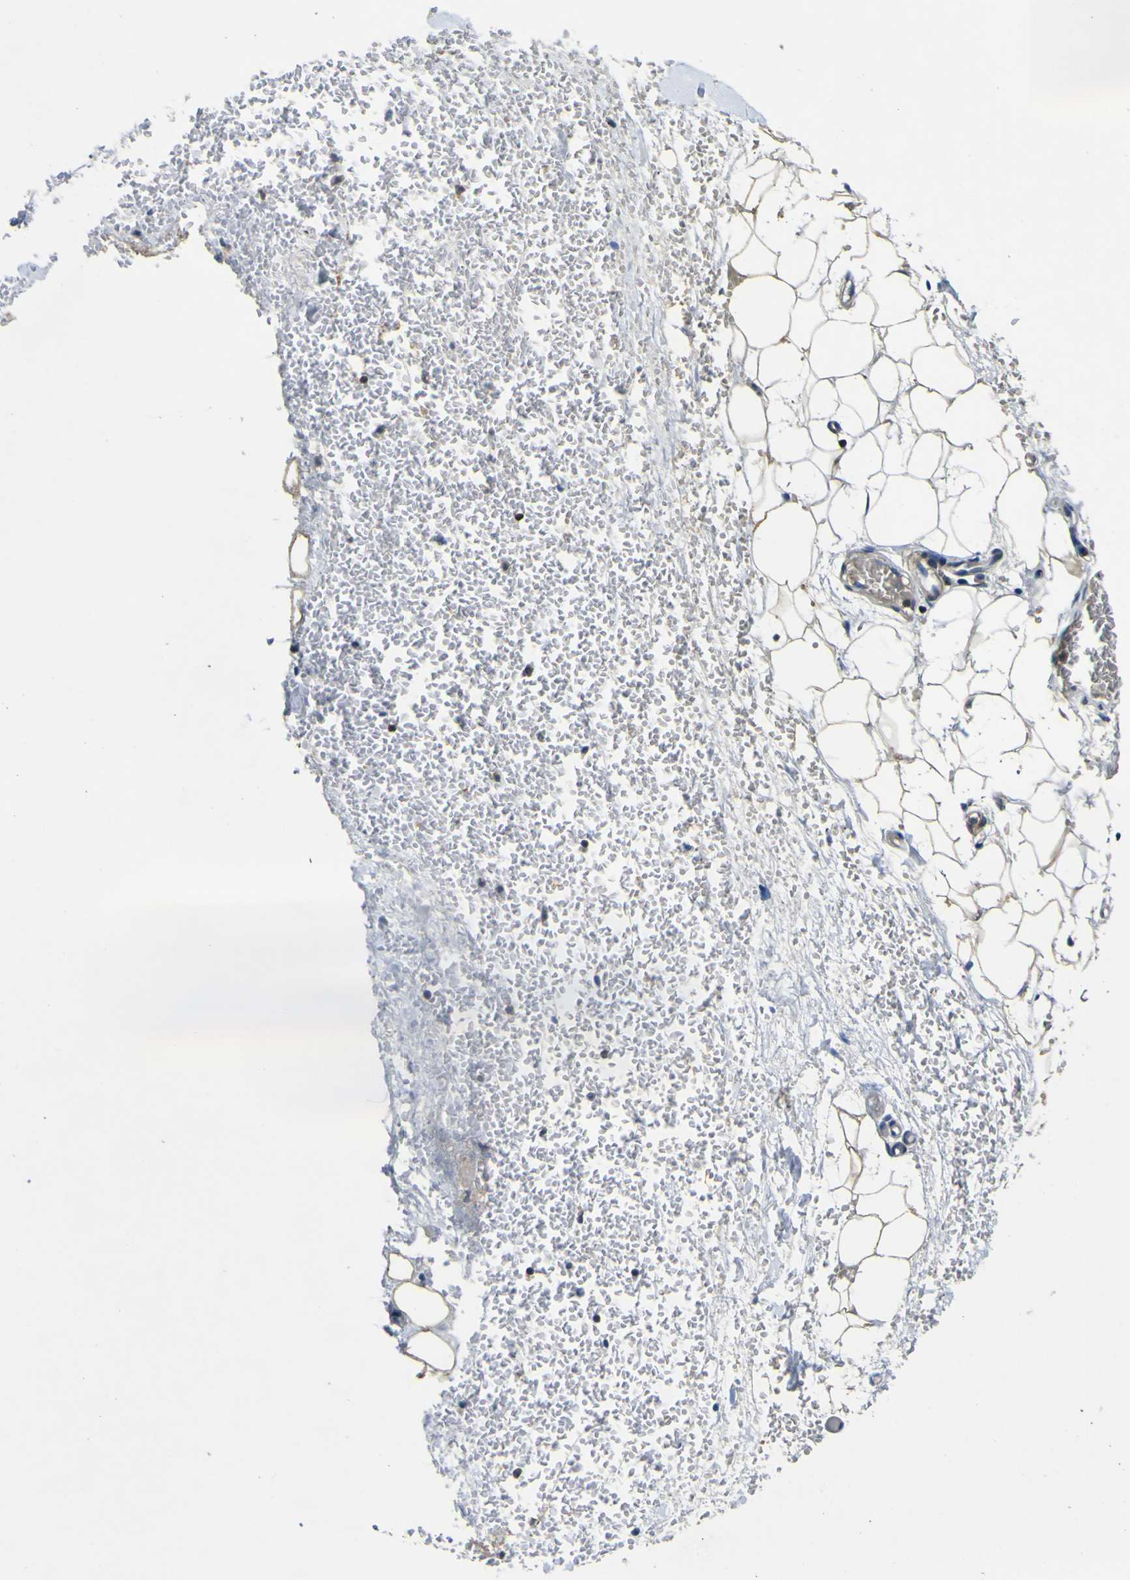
{"staining": {"intensity": "moderate", "quantity": "<25%", "location": "cytoplasmic/membranous"}, "tissue": "adipose tissue", "cell_type": "Adipocytes", "image_type": "normal", "snomed": [{"axis": "morphology", "description": "Normal tissue, NOS"}, {"axis": "morphology", "description": "Adenocarcinoma, NOS"}, {"axis": "topography", "description": "Esophagus"}], "caption": "Immunohistochemistry photomicrograph of unremarkable adipose tissue: adipose tissue stained using IHC exhibits low levels of moderate protein expression localized specifically in the cytoplasmic/membranous of adipocytes, appearing as a cytoplasmic/membranous brown color.", "gene": "EML2", "patient": {"sex": "male", "age": 62}}